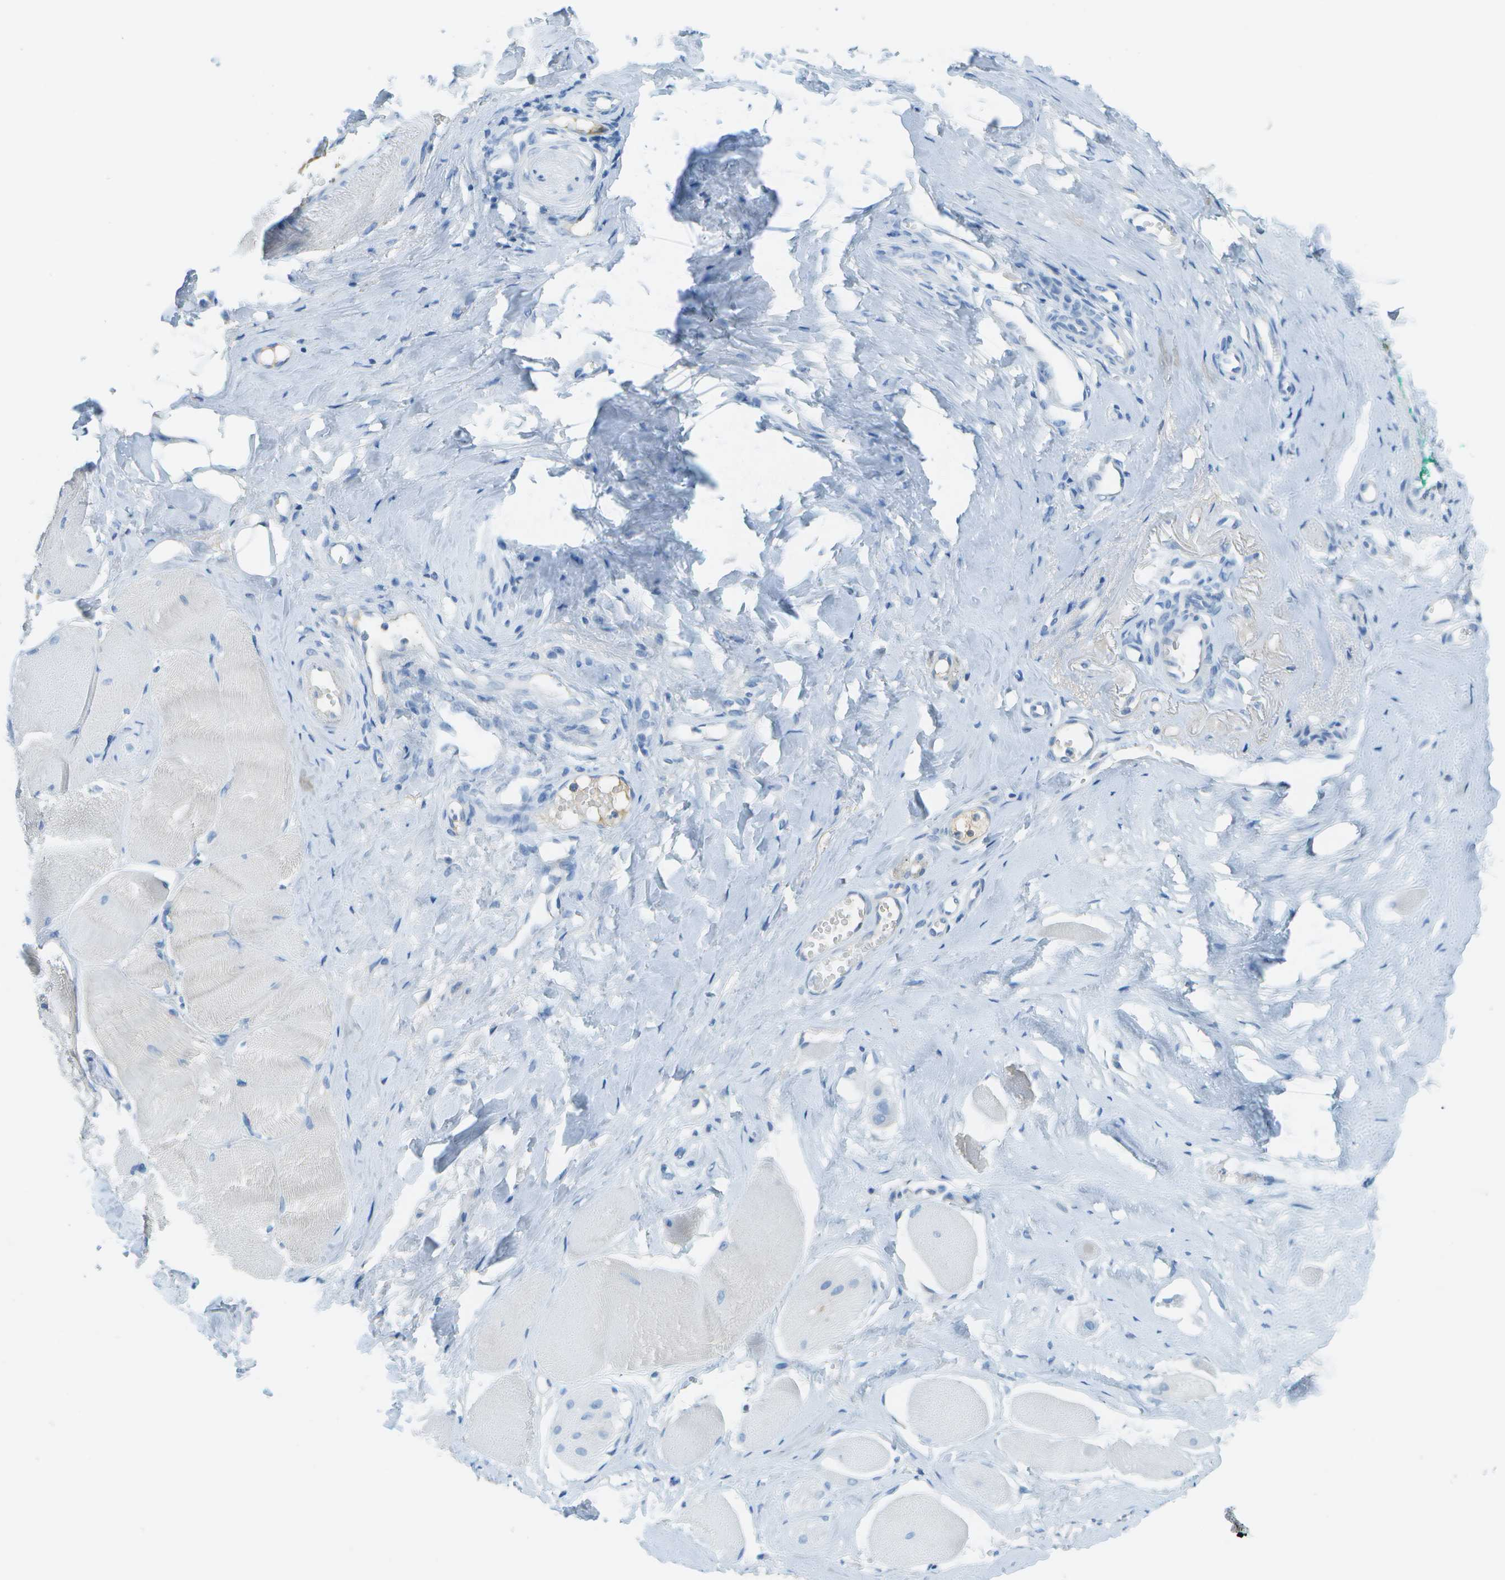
{"staining": {"intensity": "negative", "quantity": "none", "location": "none"}, "tissue": "skeletal muscle", "cell_type": "Myocytes", "image_type": "normal", "snomed": [{"axis": "morphology", "description": "Normal tissue, NOS"}, {"axis": "morphology", "description": "Squamous cell carcinoma, NOS"}, {"axis": "topography", "description": "Skeletal muscle"}], "caption": "A histopathology image of skeletal muscle stained for a protein exhibits no brown staining in myocytes. (DAB (3,3'-diaminobenzidine) immunohistochemistry (IHC) with hematoxylin counter stain).", "gene": "C1S", "patient": {"sex": "male", "age": 51}}